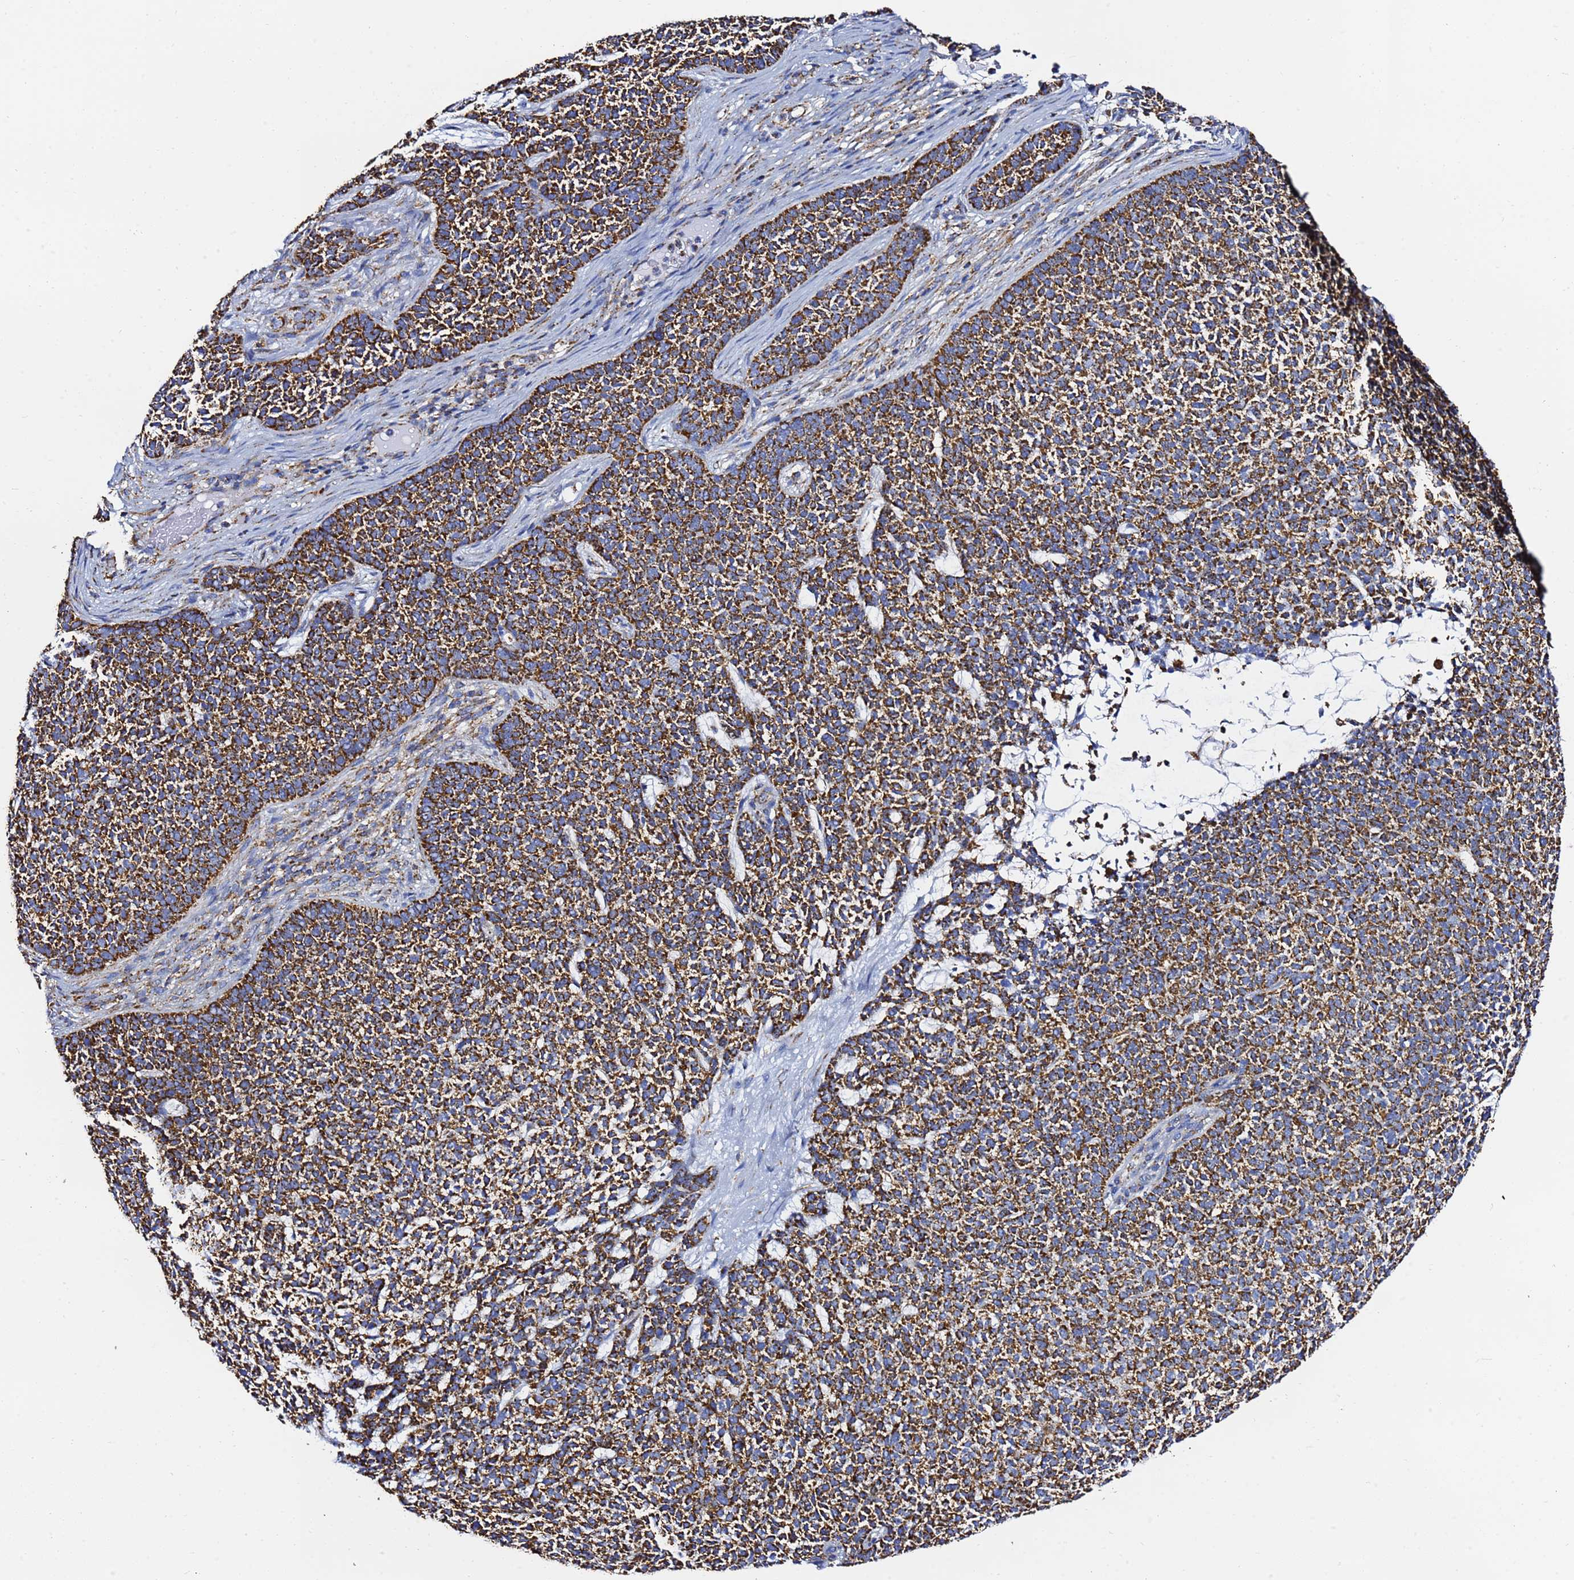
{"staining": {"intensity": "strong", "quantity": ">75%", "location": "cytoplasmic/membranous"}, "tissue": "skin cancer", "cell_type": "Tumor cells", "image_type": "cancer", "snomed": [{"axis": "morphology", "description": "Basal cell carcinoma"}, {"axis": "topography", "description": "Skin"}], "caption": "A brown stain highlights strong cytoplasmic/membranous expression of a protein in skin cancer tumor cells.", "gene": "PHB2", "patient": {"sex": "female", "age": 84}}